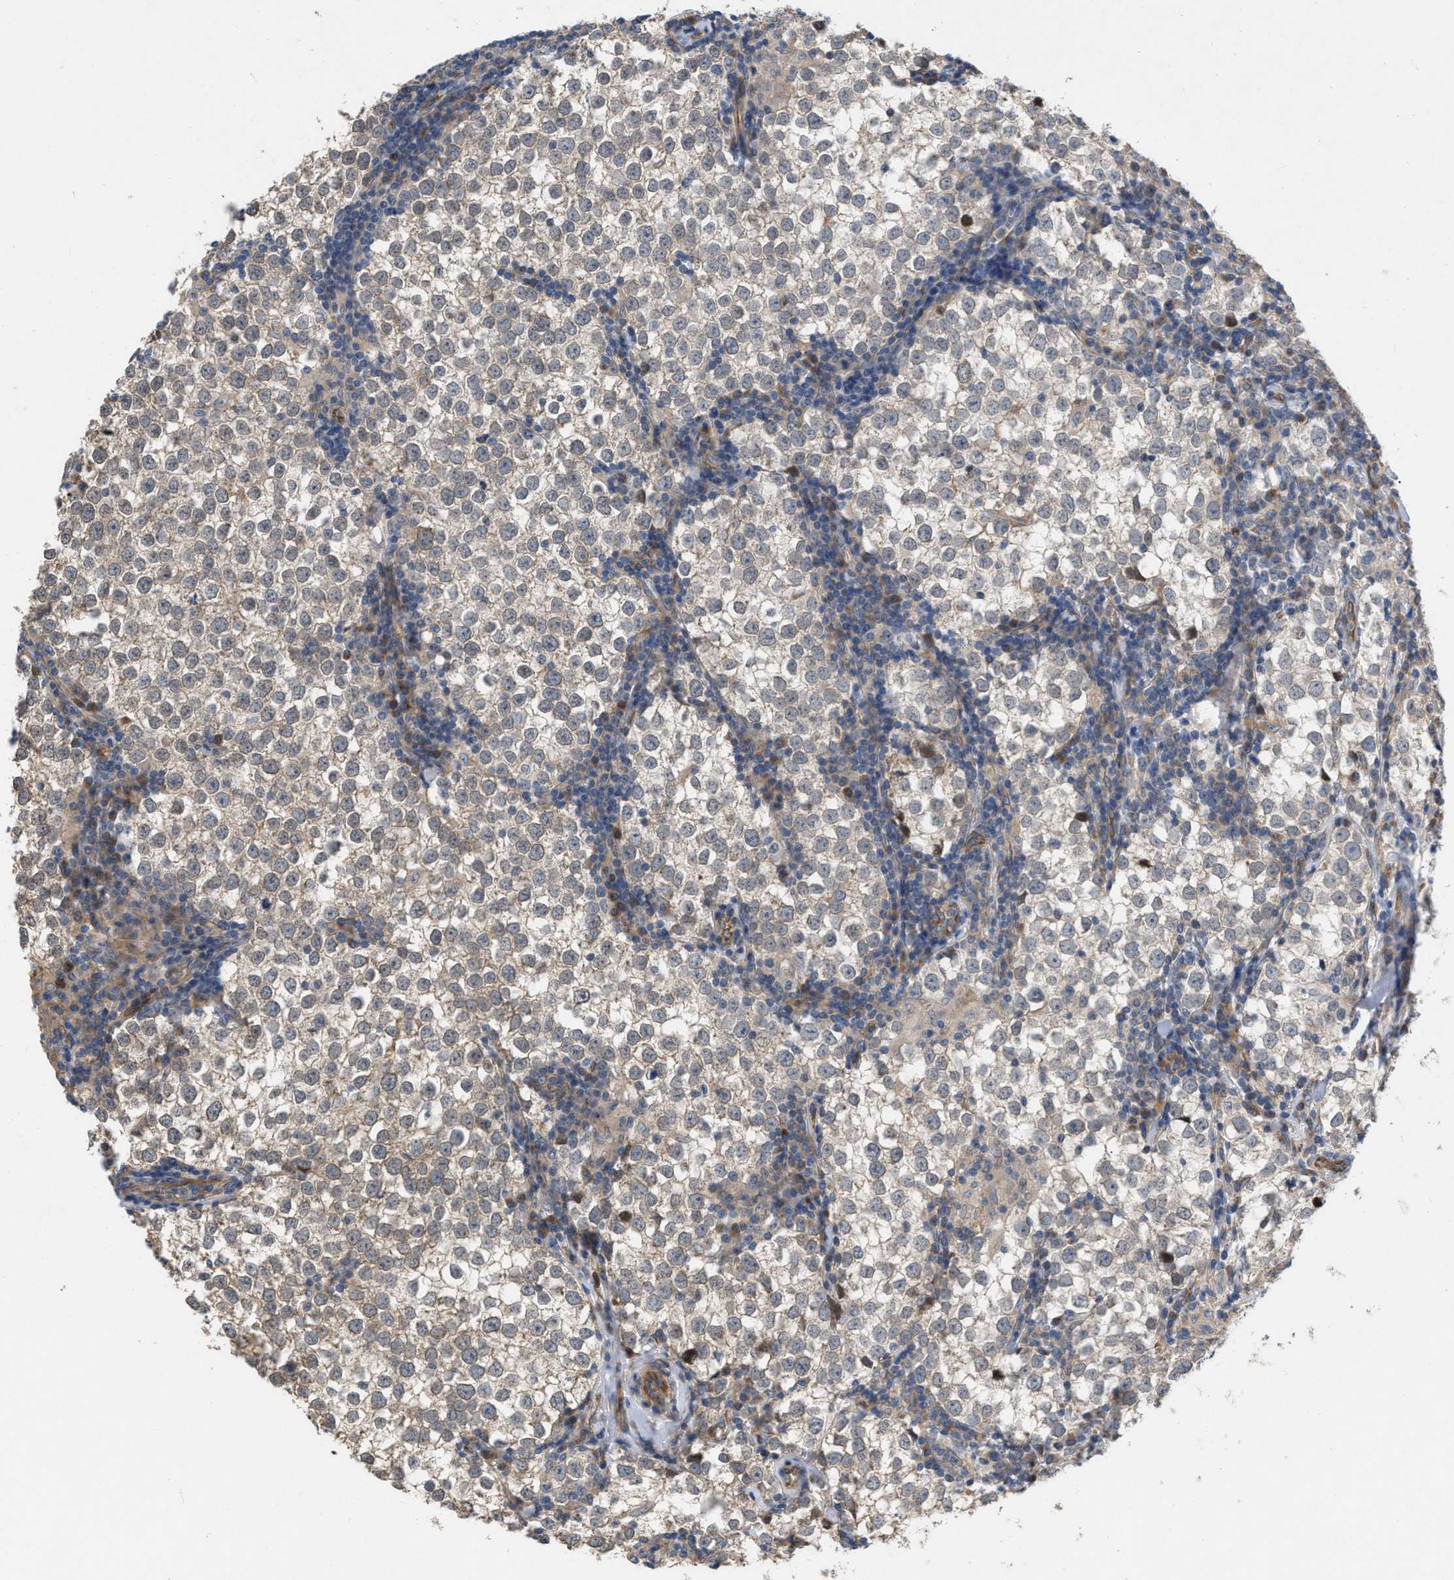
{"staining": {"intensity": "weak", "quantity": ">75%", "location": "cytoplasmic/membranous"}, "tissue": "testis cancer", "cell_type": "Tumor cells", "image_type": "cancer", "snomed": [{"axis": "morphology", "description": "Seminoma, NOS"}, {"axis": "morphology", "description": "Carcinoma, Embryonal, NOS"}, {"axis": "topography", "description": "Testis"}], "caption": "Approximately >75% of tumor cells in testis cancer display weak cytoplasmic/membranous protein staining as visualized by brown immunohistochemical staining.", "gene": "SLC4A11", "patient": {"sex": "male", "age": 36}}